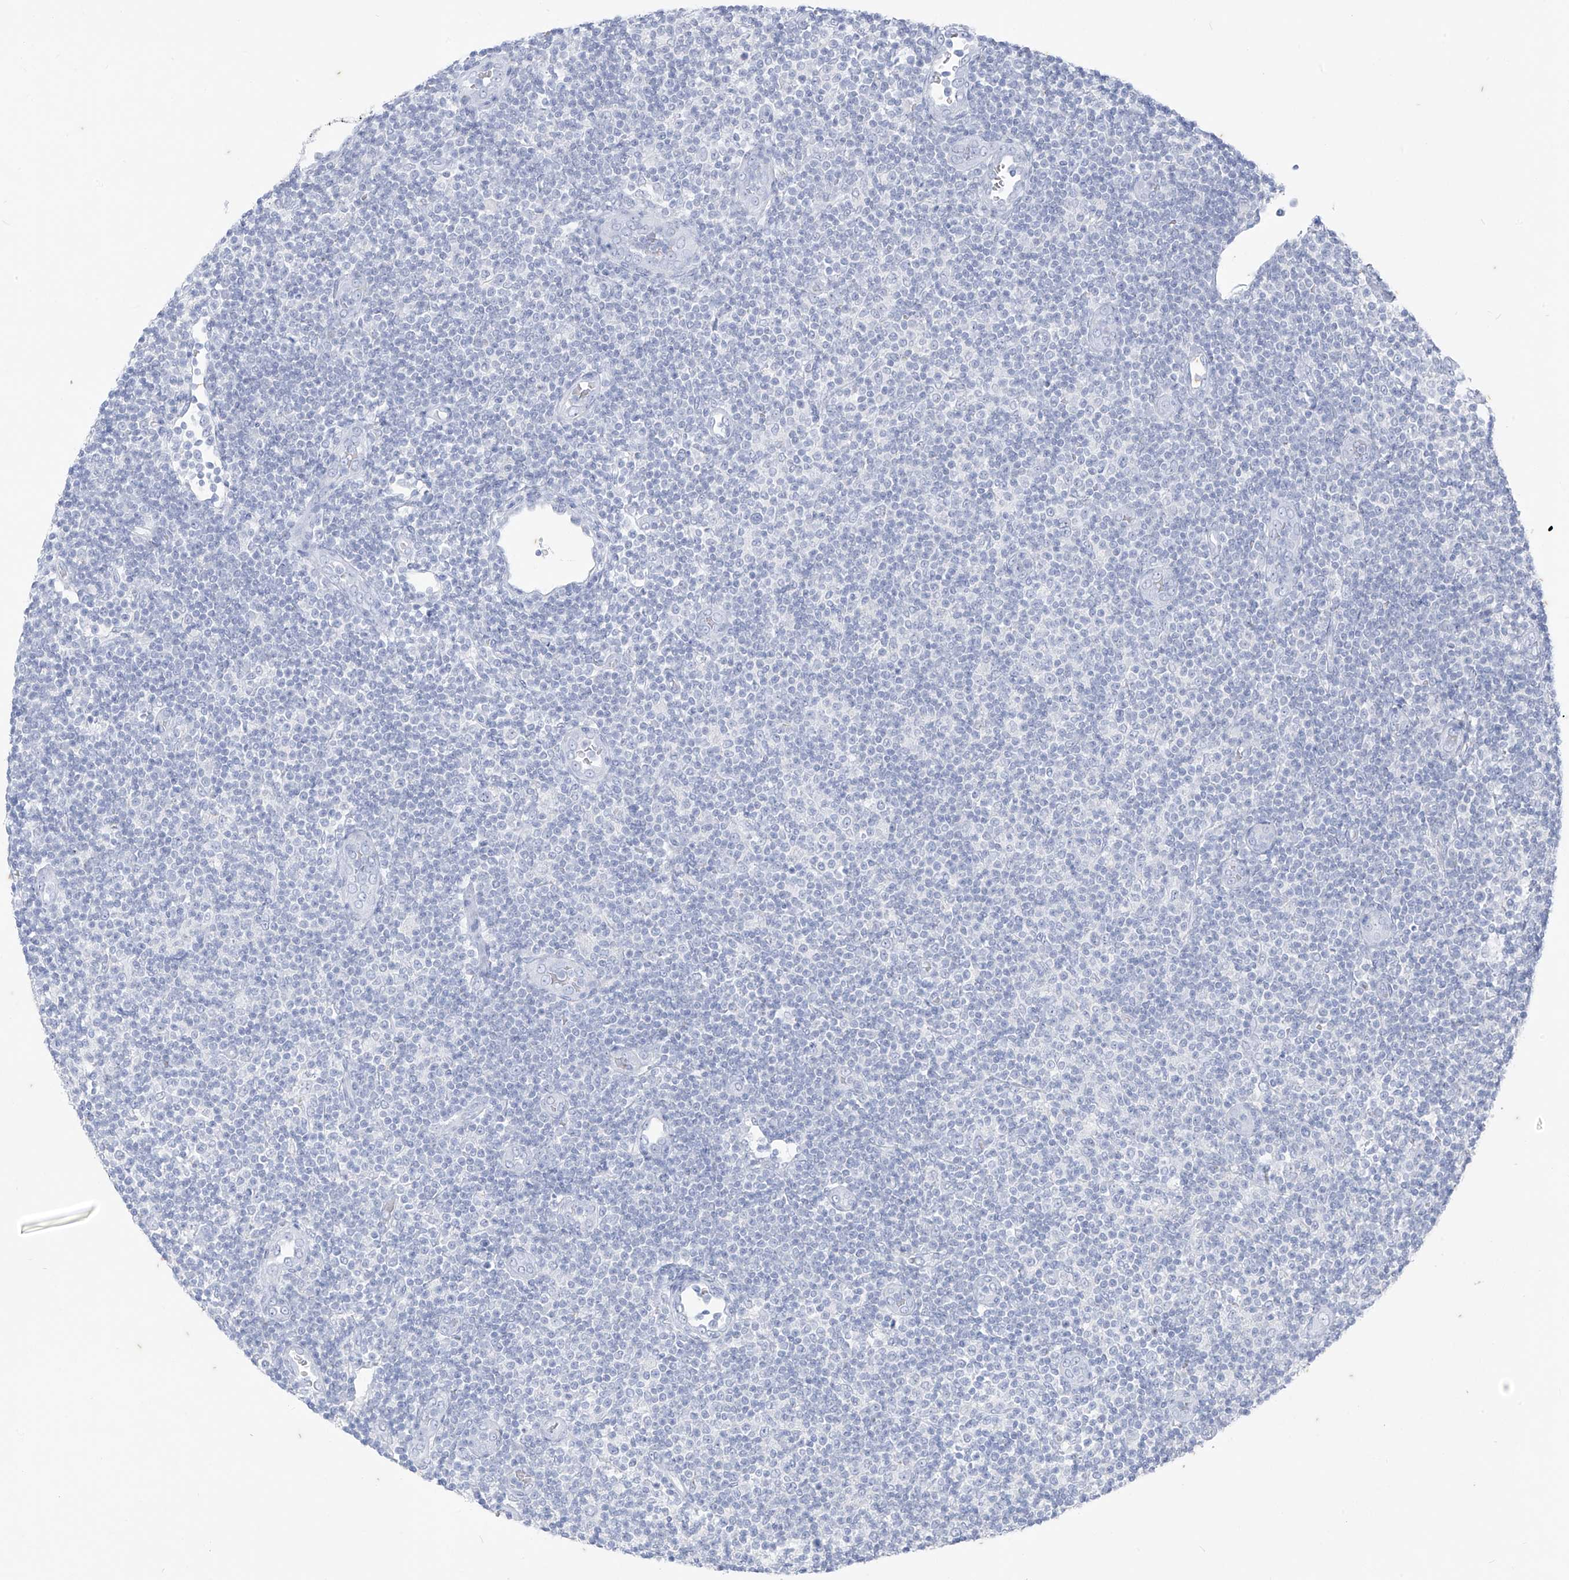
{"staining": {"intensity": "negative", "quantity": "none", "location": "none"}, "tissue": "lymphoma", "cell_type": "Tumor cells", "image_type": "cancer", "snomed": [{"axis": "morphology", "description": "Malignant lymphoma, non-Hodgkin's type, Low grade"}, {"axis": "topography", "description": "Lymph node"}], "caption": "An image of human lymphoma is negative for staining in tumor cells.", "gene": "CX3CR1", "patient": {"sex": "male", "age": 83}}